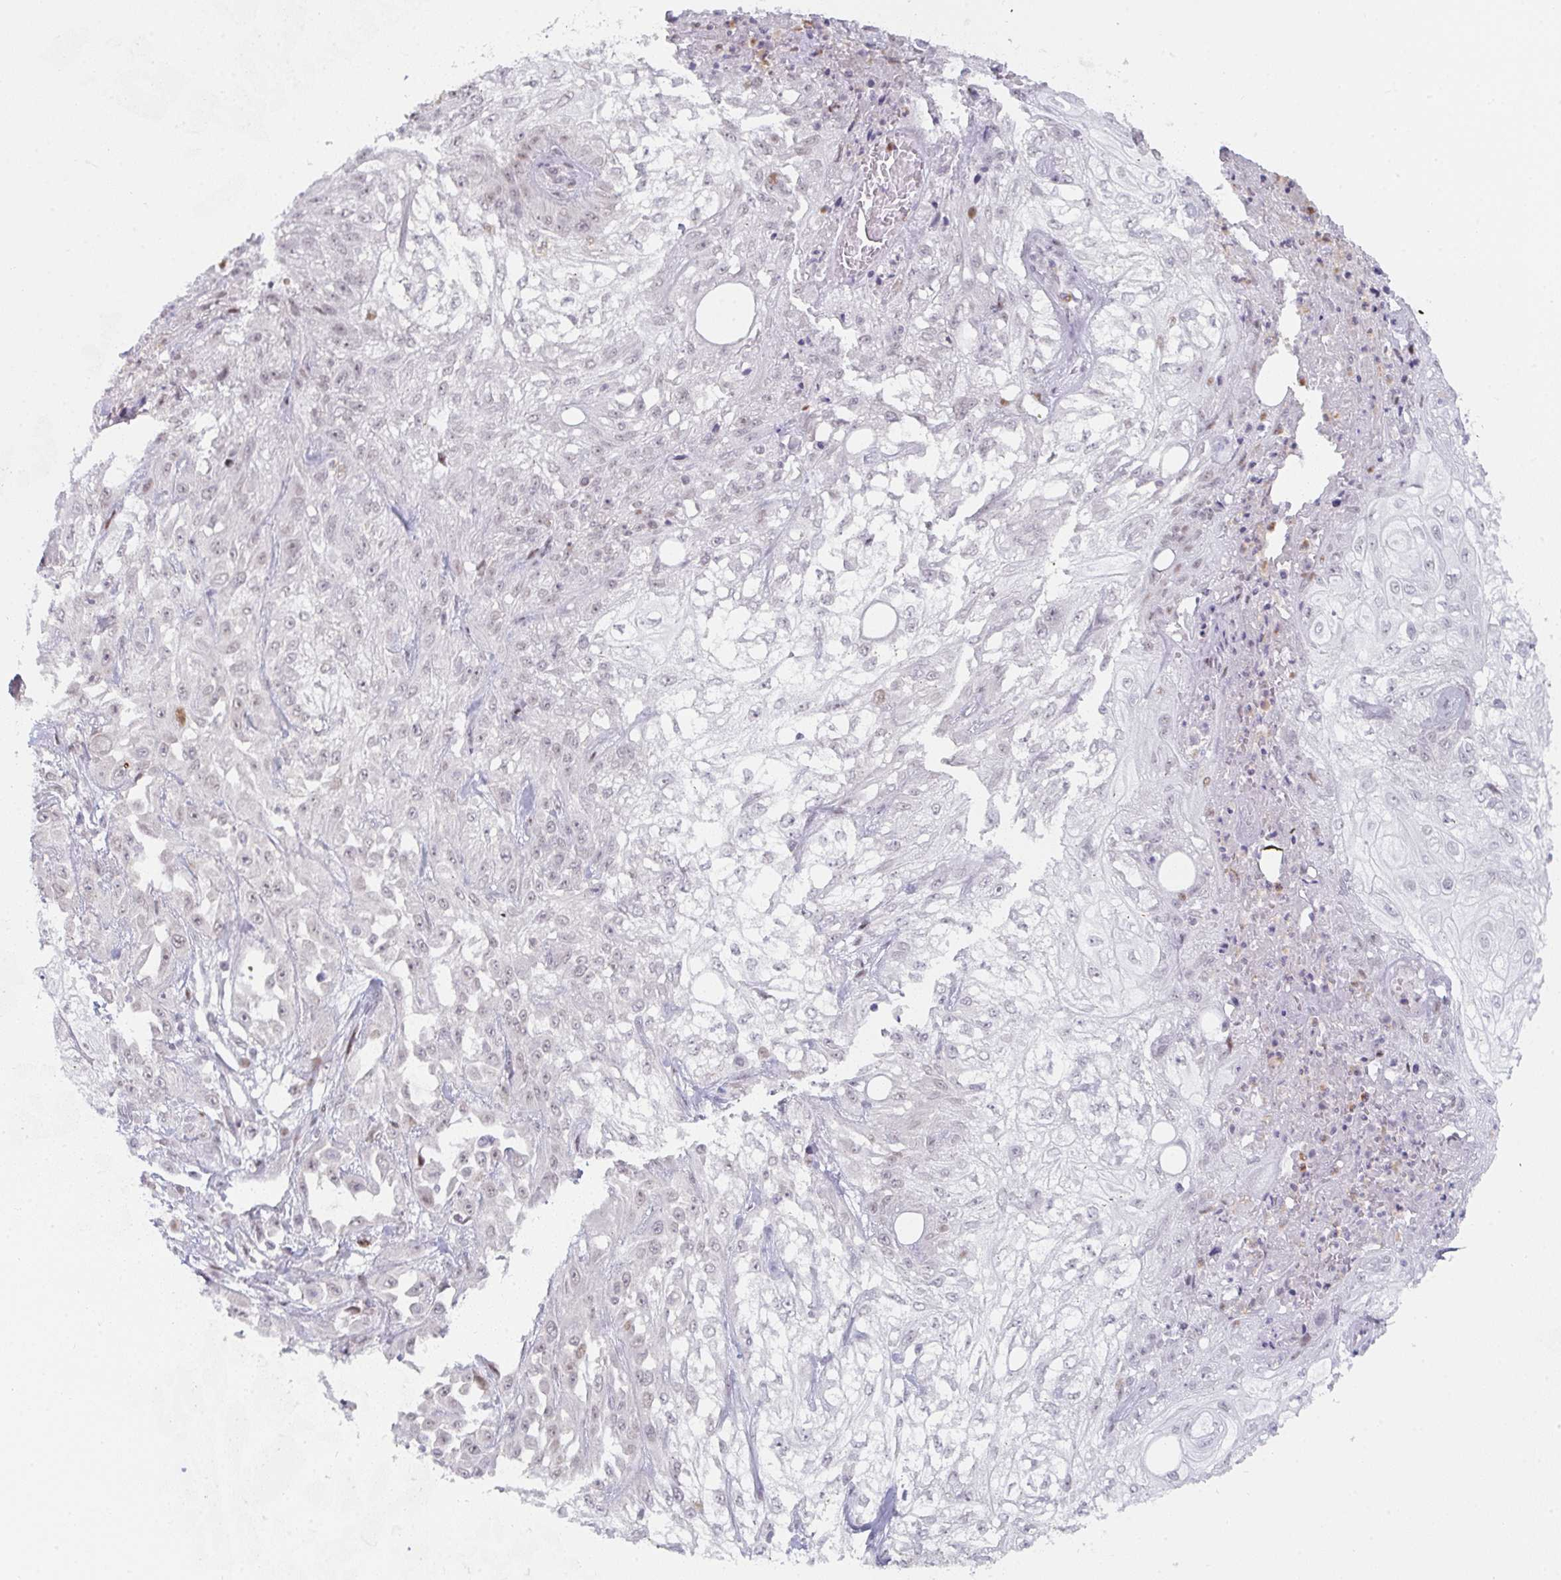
{"staining": {"intensity": "weak", "quantity": "<25%", "location": "nuclear"}, "tissue": "skin cancer", "cell_type": "Tumor cells", "image_type": "cancer", "snomed": [{"axis": "morphology", "description": "Squamous cell carcinoma, NOS"}, {"axis": "morphology", "description": "Squamous cell carcinoma, metastatic, NOS"}, {"axis": "topography", "description": "Skin"}, {"axis": "topography", "description": "Lymph node"}], "caption": "Human skin cancer (metastatic squamous cell carcinoma) stained for a protein using immunohistochemistry (IHC) reveals no positivity in tumor cells.", "gene": "LIN54", "patient": {"sex": "male", "age": 75}}